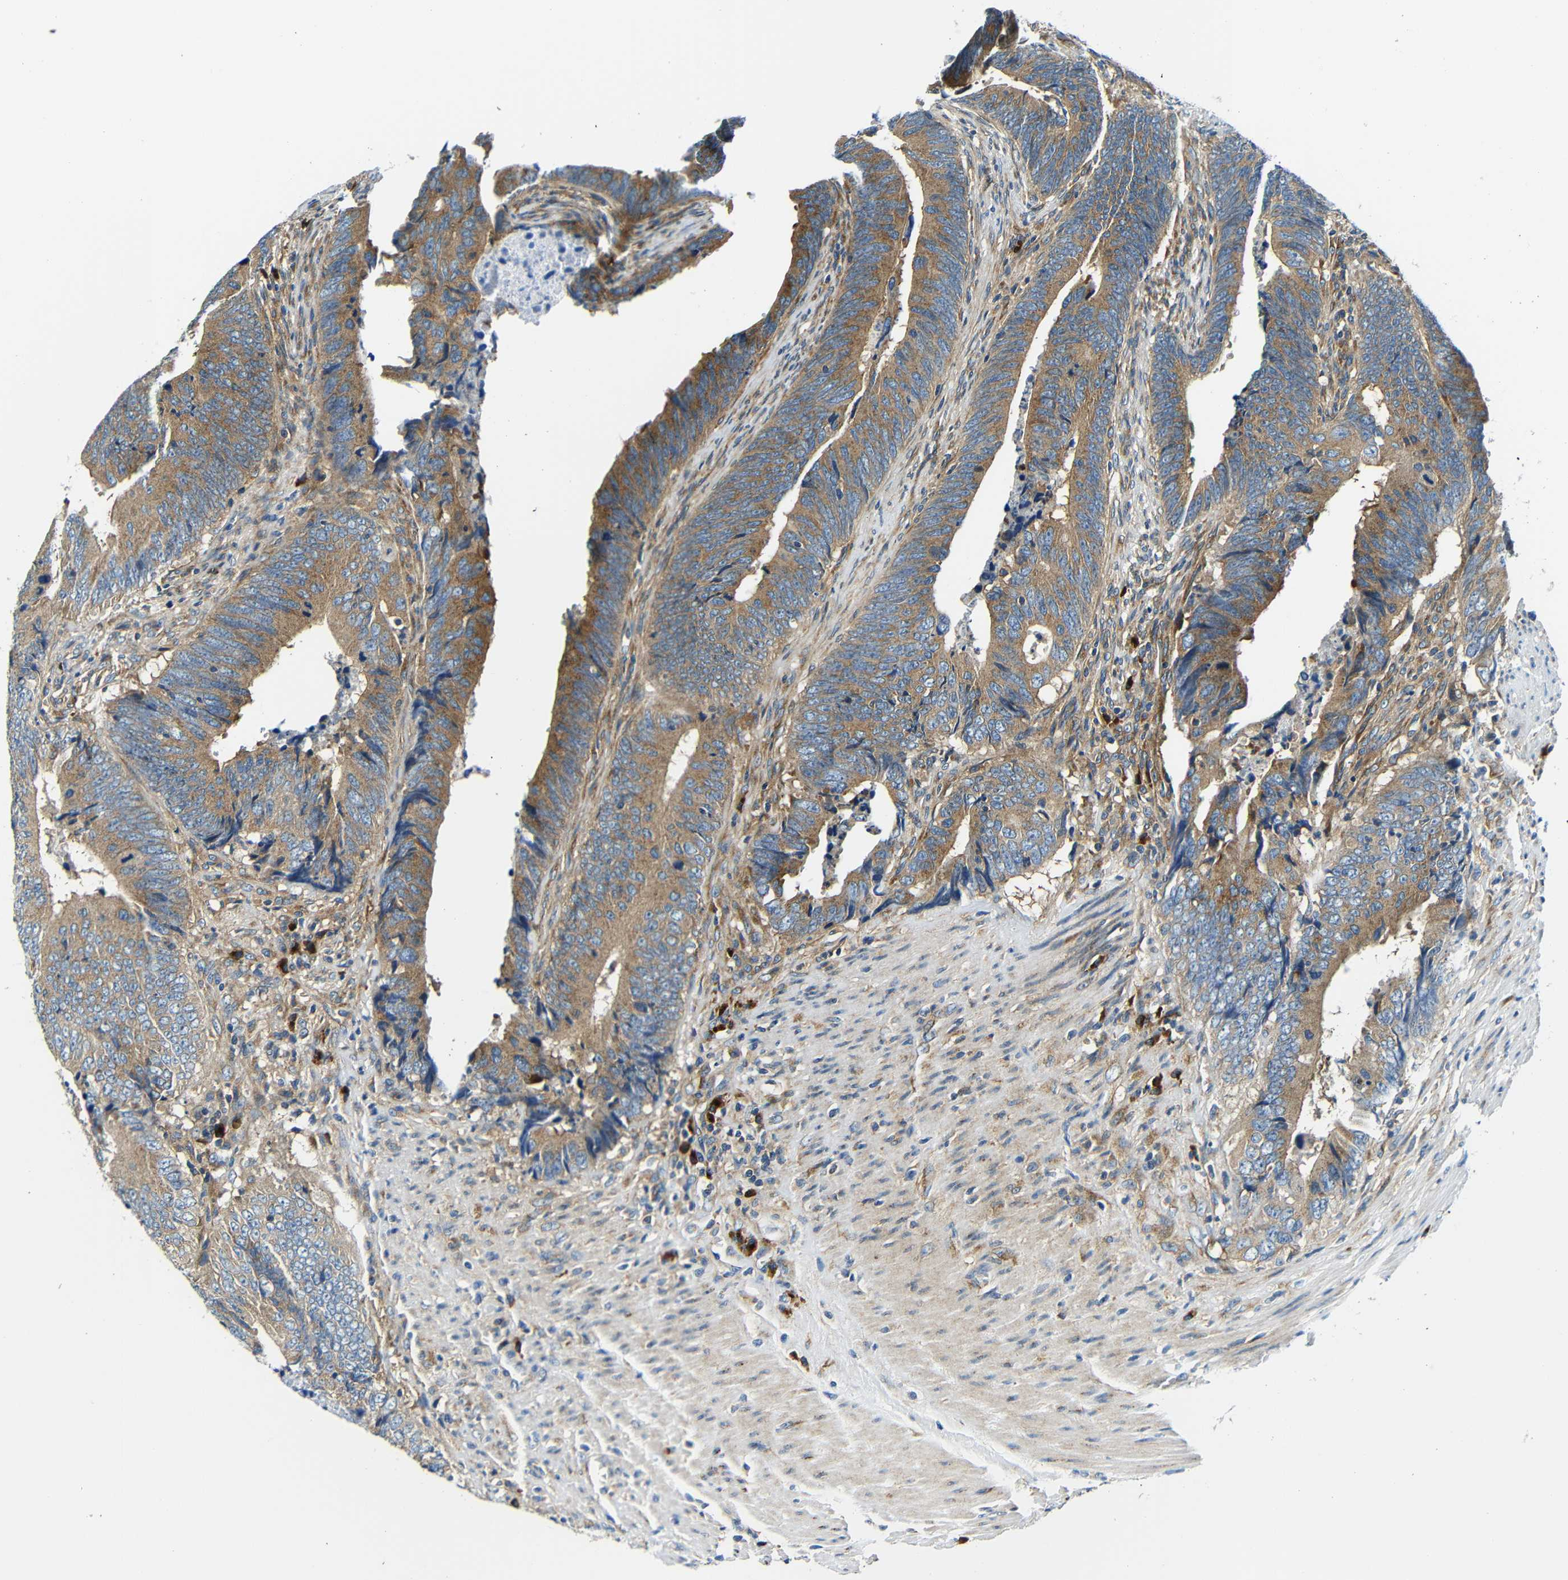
{"staining": {"intensity": "moderate", "quantity": ">75%", "location": "cytoplasmic/membranous"}, "tissue": "colorectal cancer", "cell_type": "Tumor cells", "image_type": "cancer", "snomed": [{"axis": "morphology", "description": "Normal tissue, NOS"}, {"axis": "morphology", "description": "Adenocarcinoma, NOS"}, {"axis": "topography", "description": "Colon"}], "caption": "Moderate cytoplasmic/membranous staining is identified in approximately >75% of tumor cells in adenocarcinoma (colorectal).", "gene": "USO1", "patient": {"sex": "male", "age": 56}}